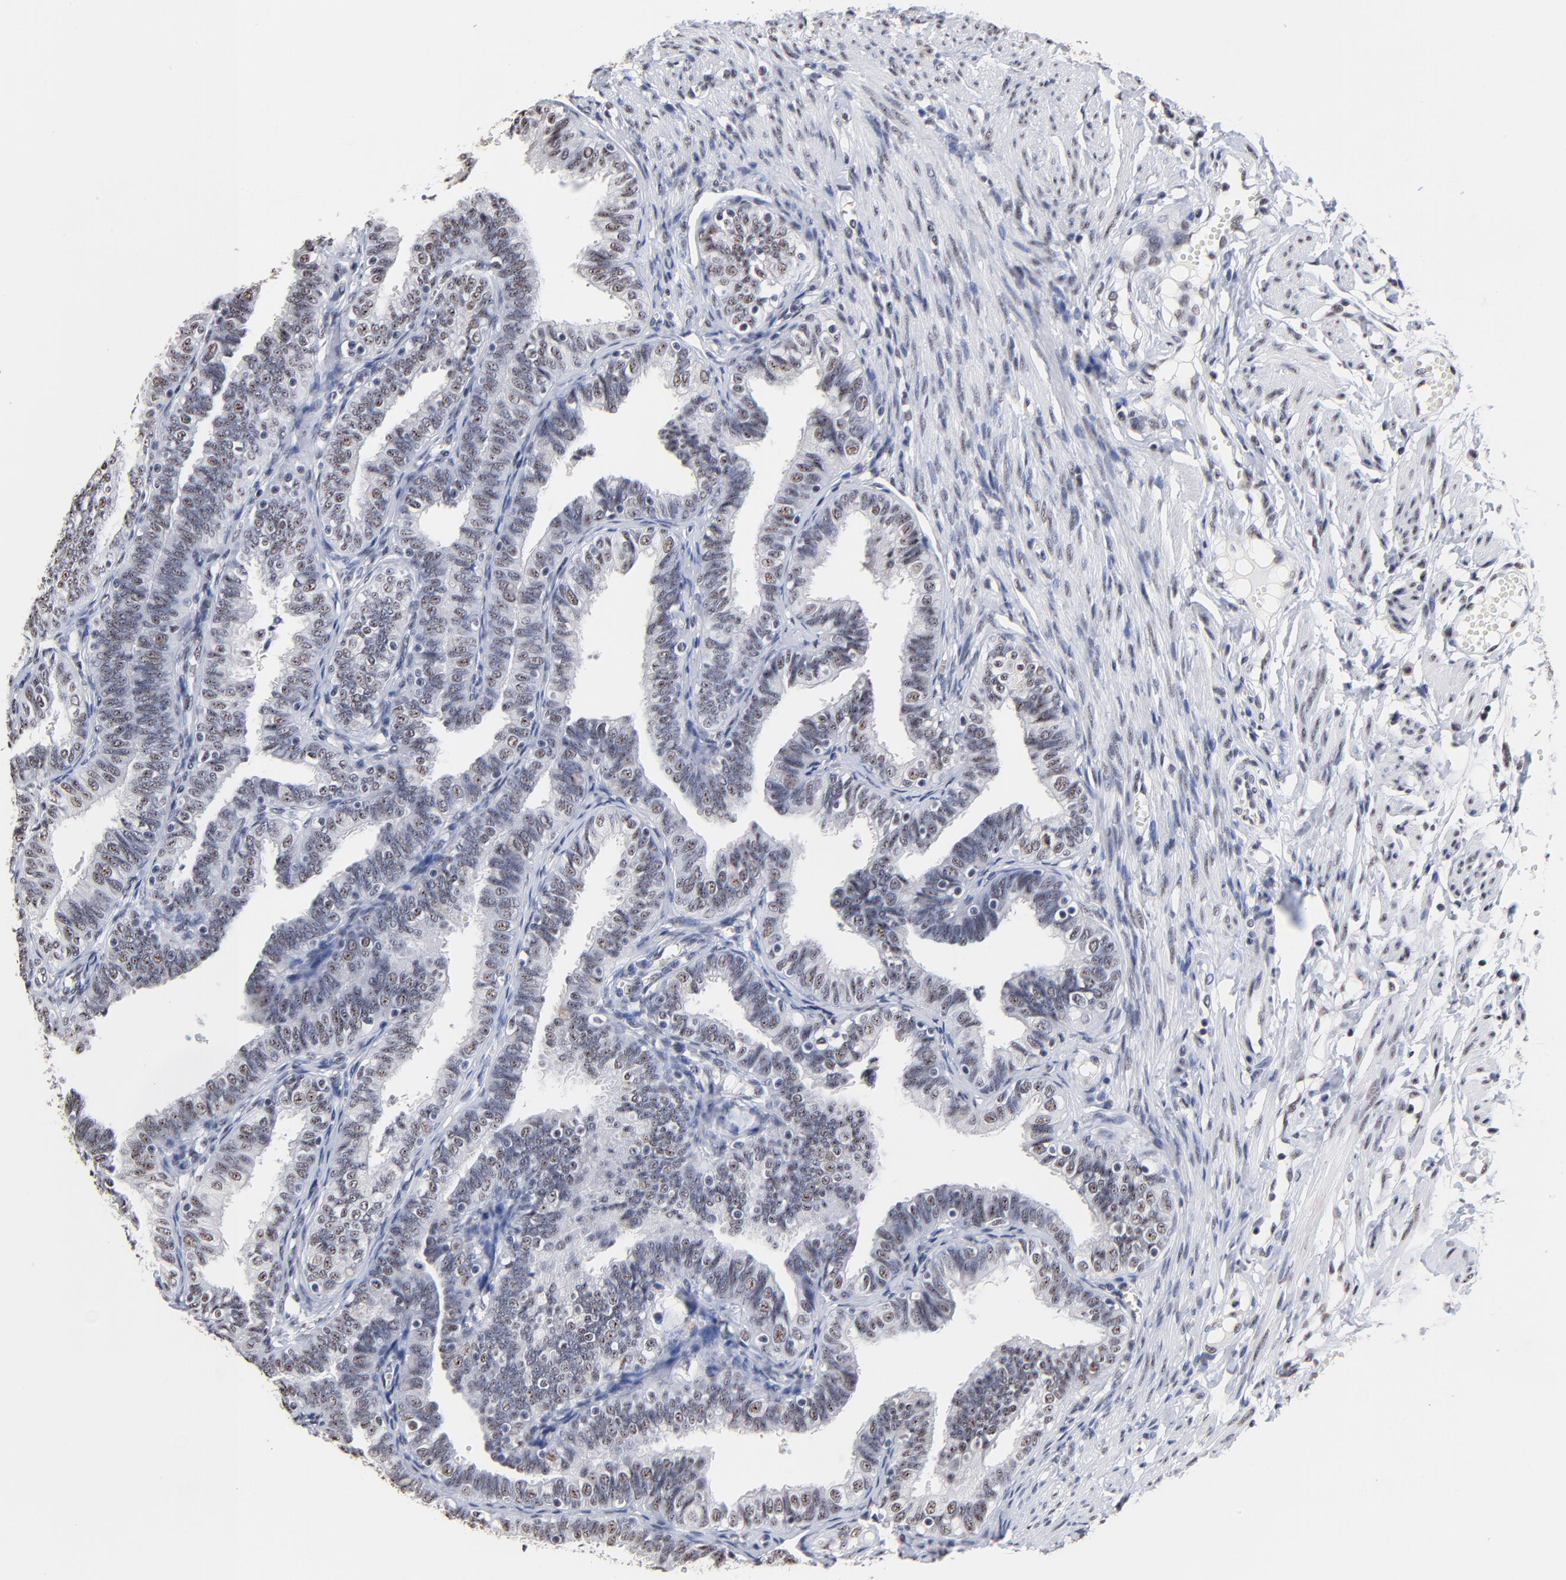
{"staining": {"intensity": "weak", "quantity": "25%-75%", "location": "nuclear"}, "tissue": "fallopian tube", "cell_type": "Glandular cells", "image_type": "normal", "snomed": [{"axis": "morphology", "description": "Normal tissue, NOS"}, {"axis": "topography", "description": "Fallopian tube"}], "caption": "Weak nuclear positivity is appreciated in about 25%-75% of glandular cells in benign fallopian tube. The protein of interest is shown in brown color, while the nuclei are stained blue.", "gene": "MBD4", "patient": {"sex": "female", "age": 46}}